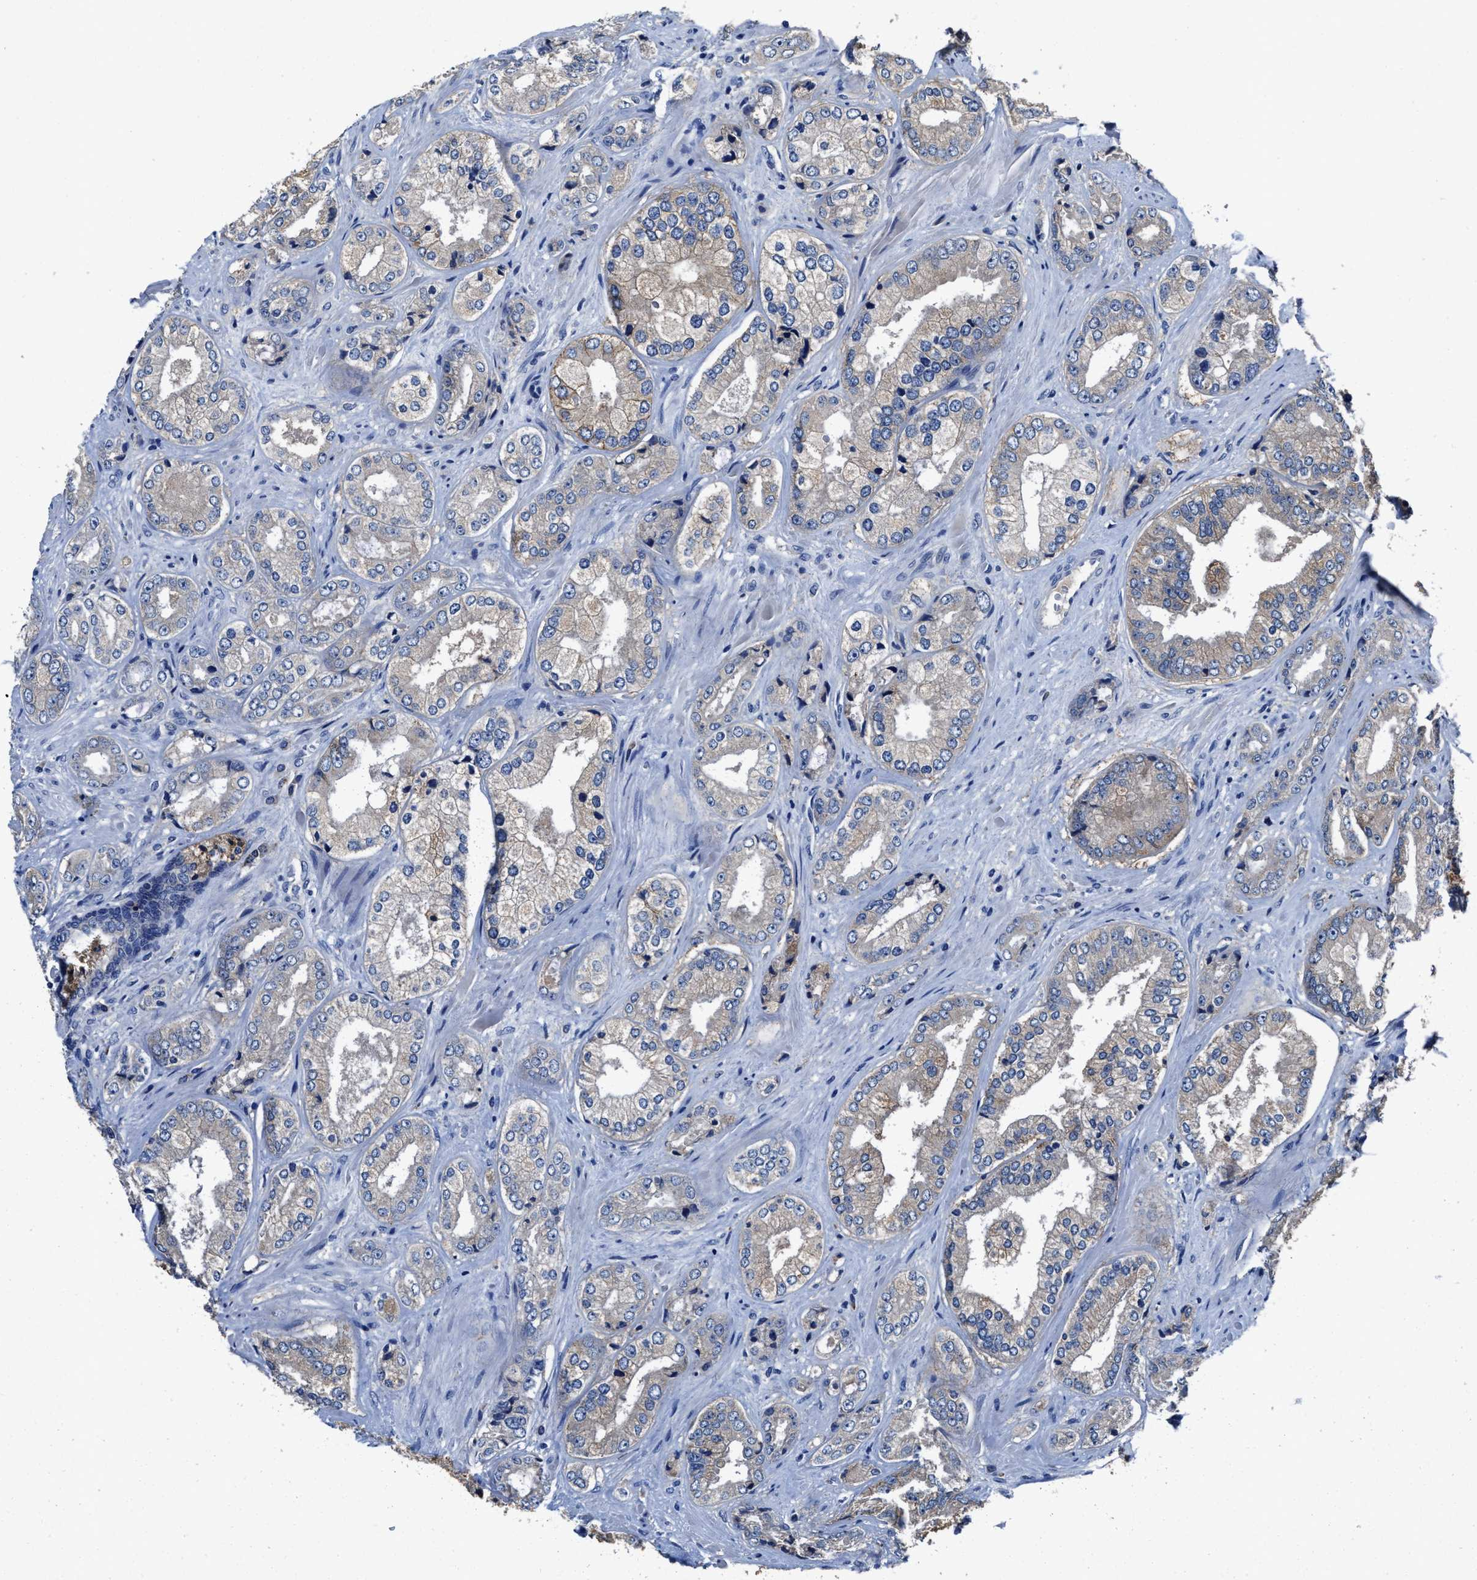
{"staining": {"intensity": "weak", "quantity": "<25%", "location": "cytoplasmic/membranous"}, "tissue": "prostate cancer", "cell_type": "Tumor cells", "image_type": "cancer", "snomed": [{"axis": "morphology", "description": "Adenocarcinoma, High grade"}, {"axis": "topography", "description": "Prostate"}], "caption": "Immunohistochemical staining of prostate cancer displays no significant expression in tumor cells. (Stains: DAB immunohistochemistry with hematoxylin counter stain, Microscopy: brightfield microscopy at high magnification).", "gene": "UBR4", "patient": {"sex": "male", "age": 61}}